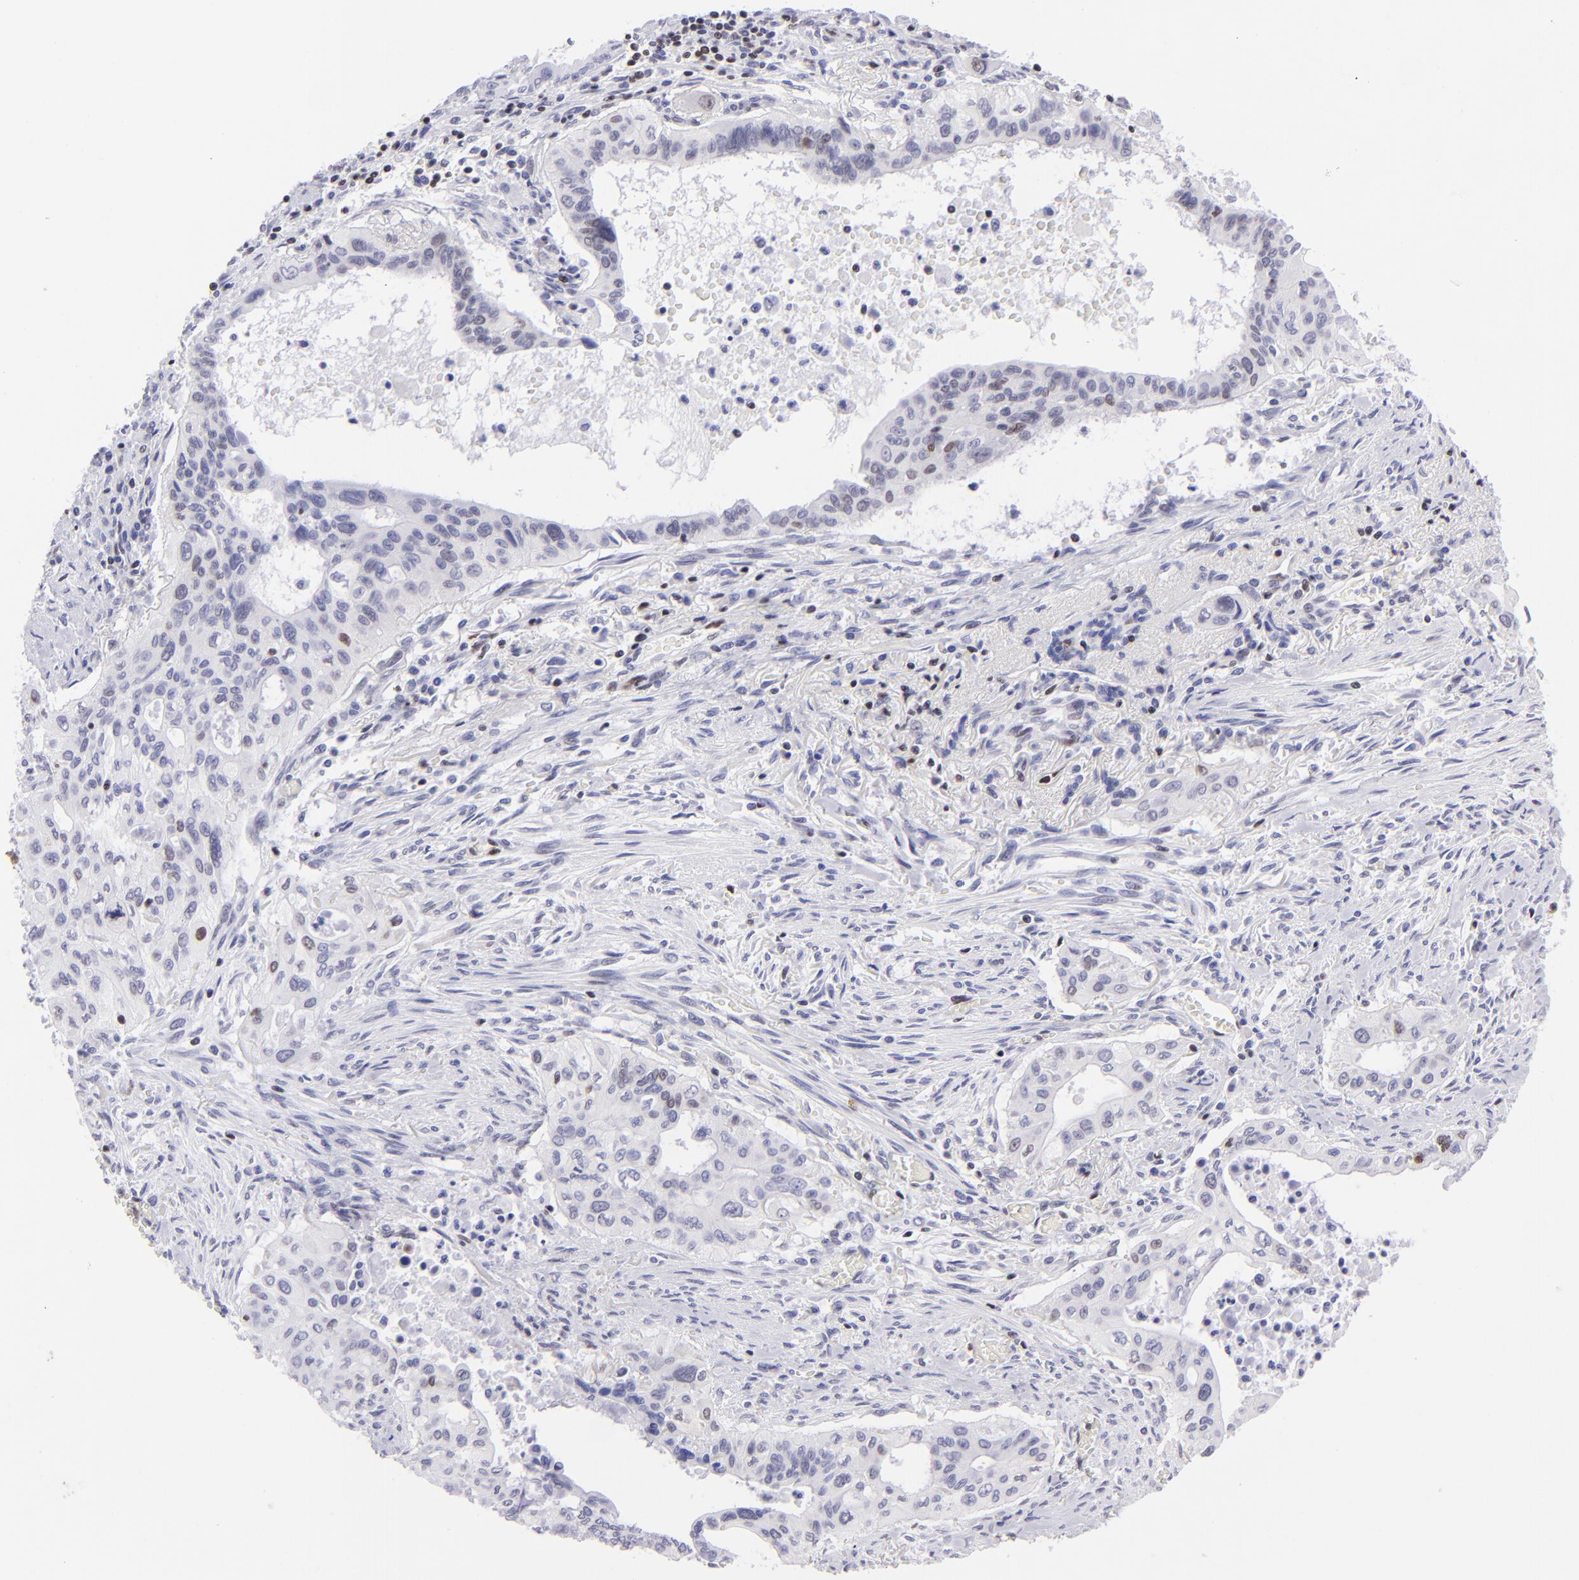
{"staining": {"intensity": "negative", "quantity": "none", "location": "none"}, "tissue": "pancreatic cancer", "cell_type": "Tumor cells", "image_type": "cancer", "snomed": [{"axis": "morphology", "description": "Adenocarcinoma, NOS"}, {"axis": "topography", "description": "Pancreas"}], "caption": "This is an IHC micrograph of human pancreatic cancer. There is no staining in tumor cells.", "gene": "ETS1", "patient": {"sex": "male", "age": 77}}